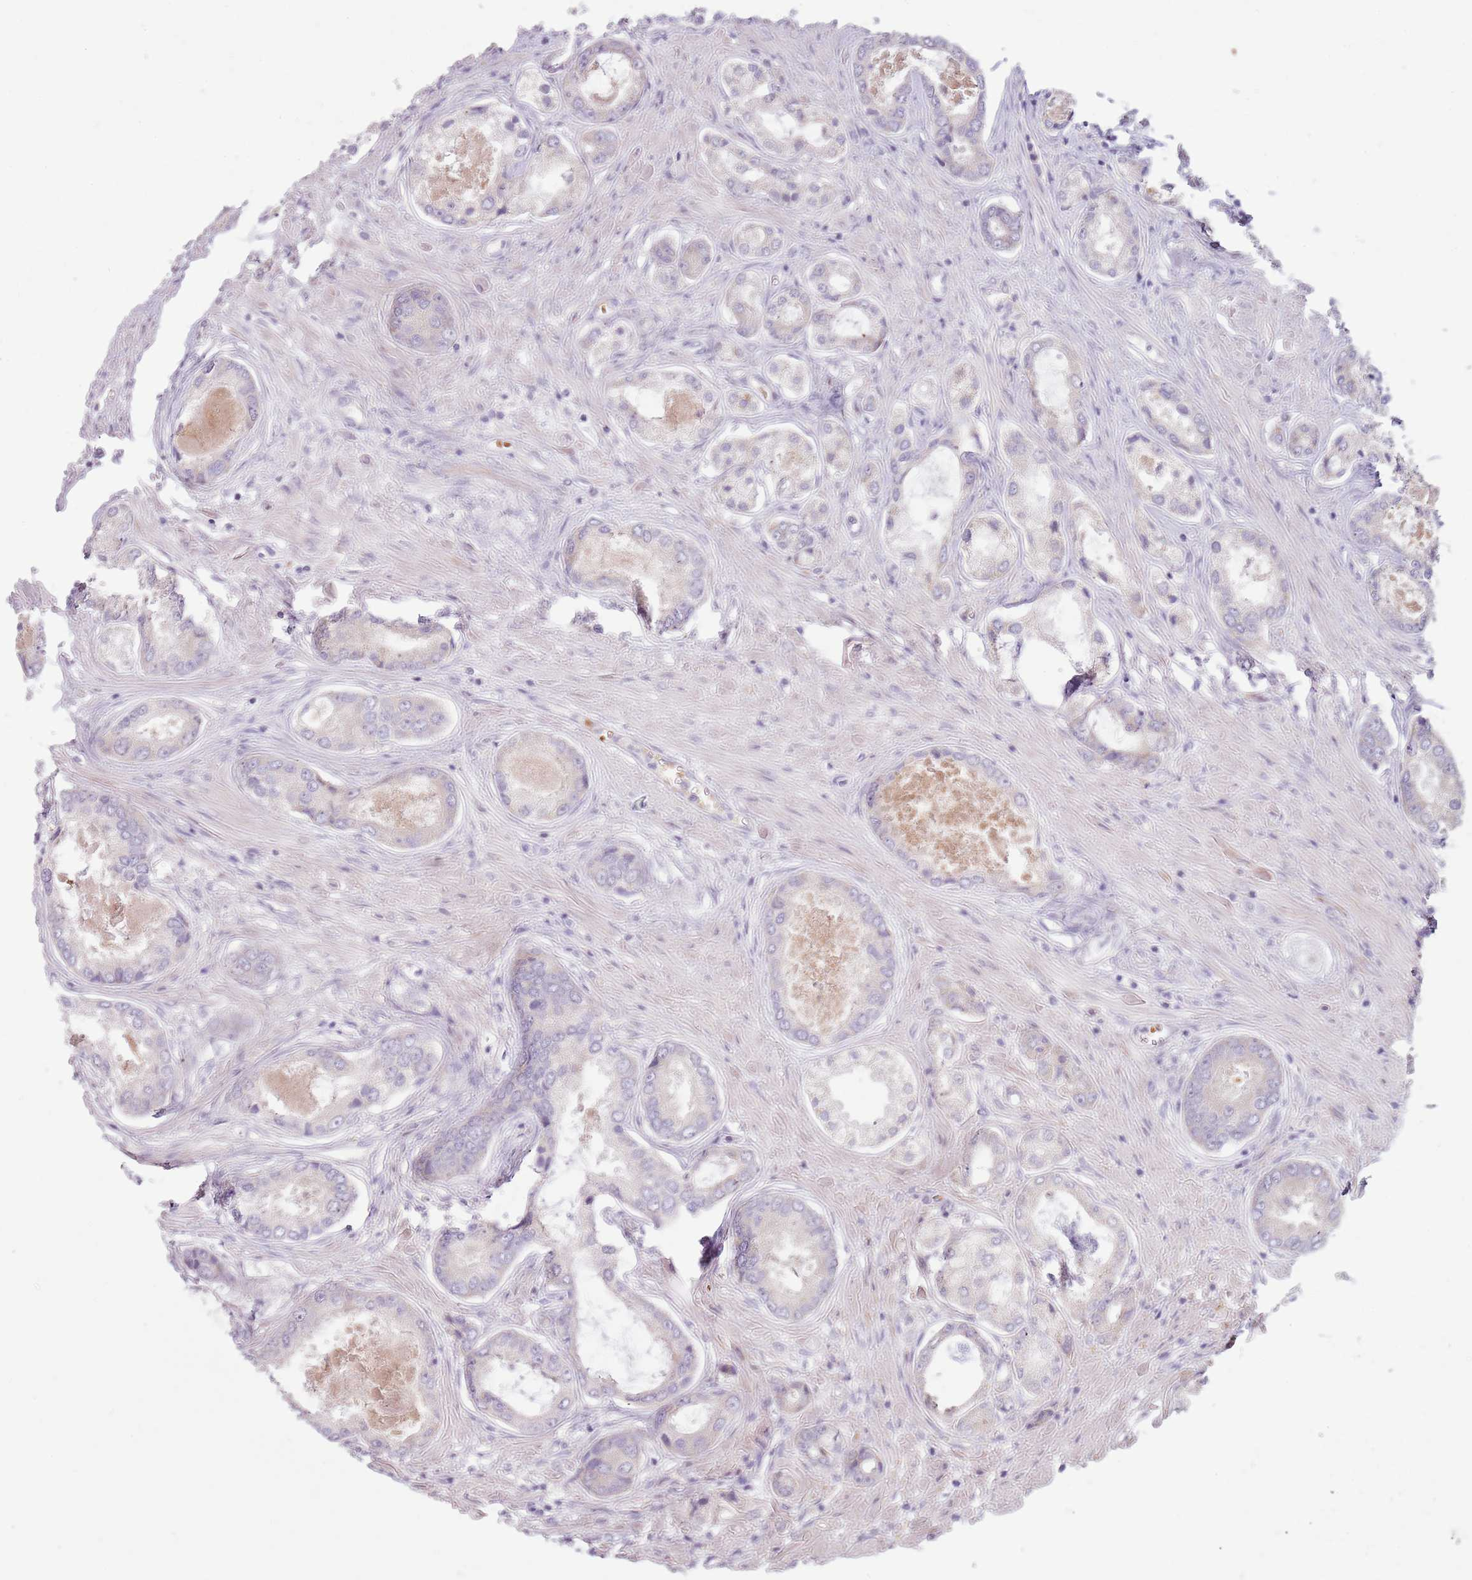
{"staining": {"intensity": "negative", "quantity": "none", "location": "none"}, "tissue": "prostate cancer", "cell_type": "Tumor cells", "image_type": "cancer", "snomed": [{"axis": "morphology", "description": "Adenocarcinoma, Low grade"}, {"axis": "topography", "description": "Prostate"}], "caption": "Photomicrograph shows no significant protein staining in tumor cells of adenocarcinoma (low-grade) (prostate). Nuclei are stained in blue.", "gene": "HSPA14", "patient": {"sex": "male", "age": 68}}